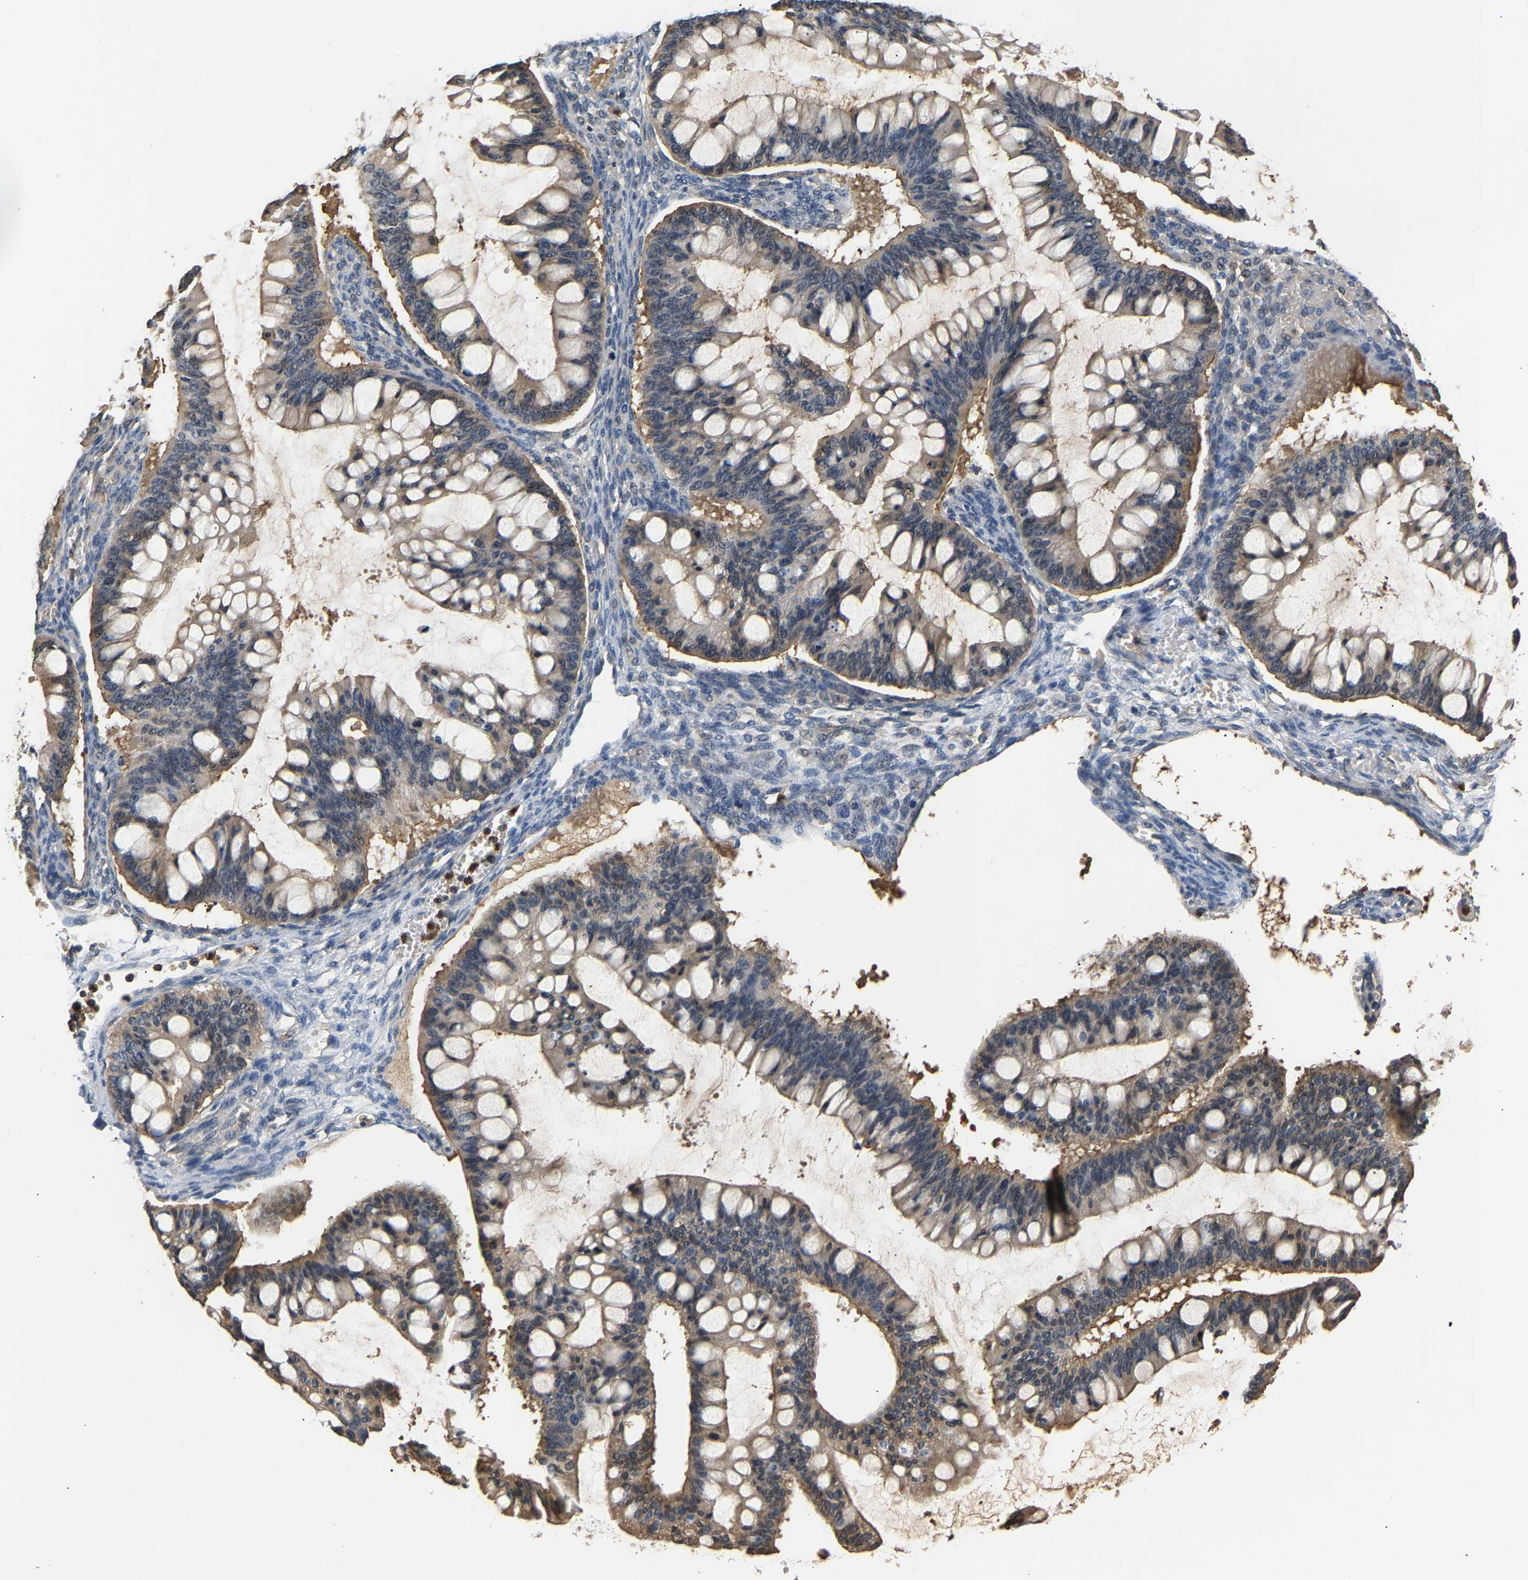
{"staining": {"intensity": "weak", "quantity": ">75%", "location": "cytoplasmic/membranous"}, "tissue": "ovarian cancer", "cell_type": "Tumor cells", "image_type": "cancer", "snomed": [{"axis": "morphology", "description": "Cystadenocarcinoma, mucinous, NOS"}, {"axis": "topography", "description": "Ovary"}], "caption": "Ovarian mucinous cystadenocarcinoma was stained to show a protein in brown. There is low levels of weak cytoplasmic/membranous positivity in approximately >75% of tumor cells.", "gene": "GPI", "patient": {"sex": "female", "age": 73}}